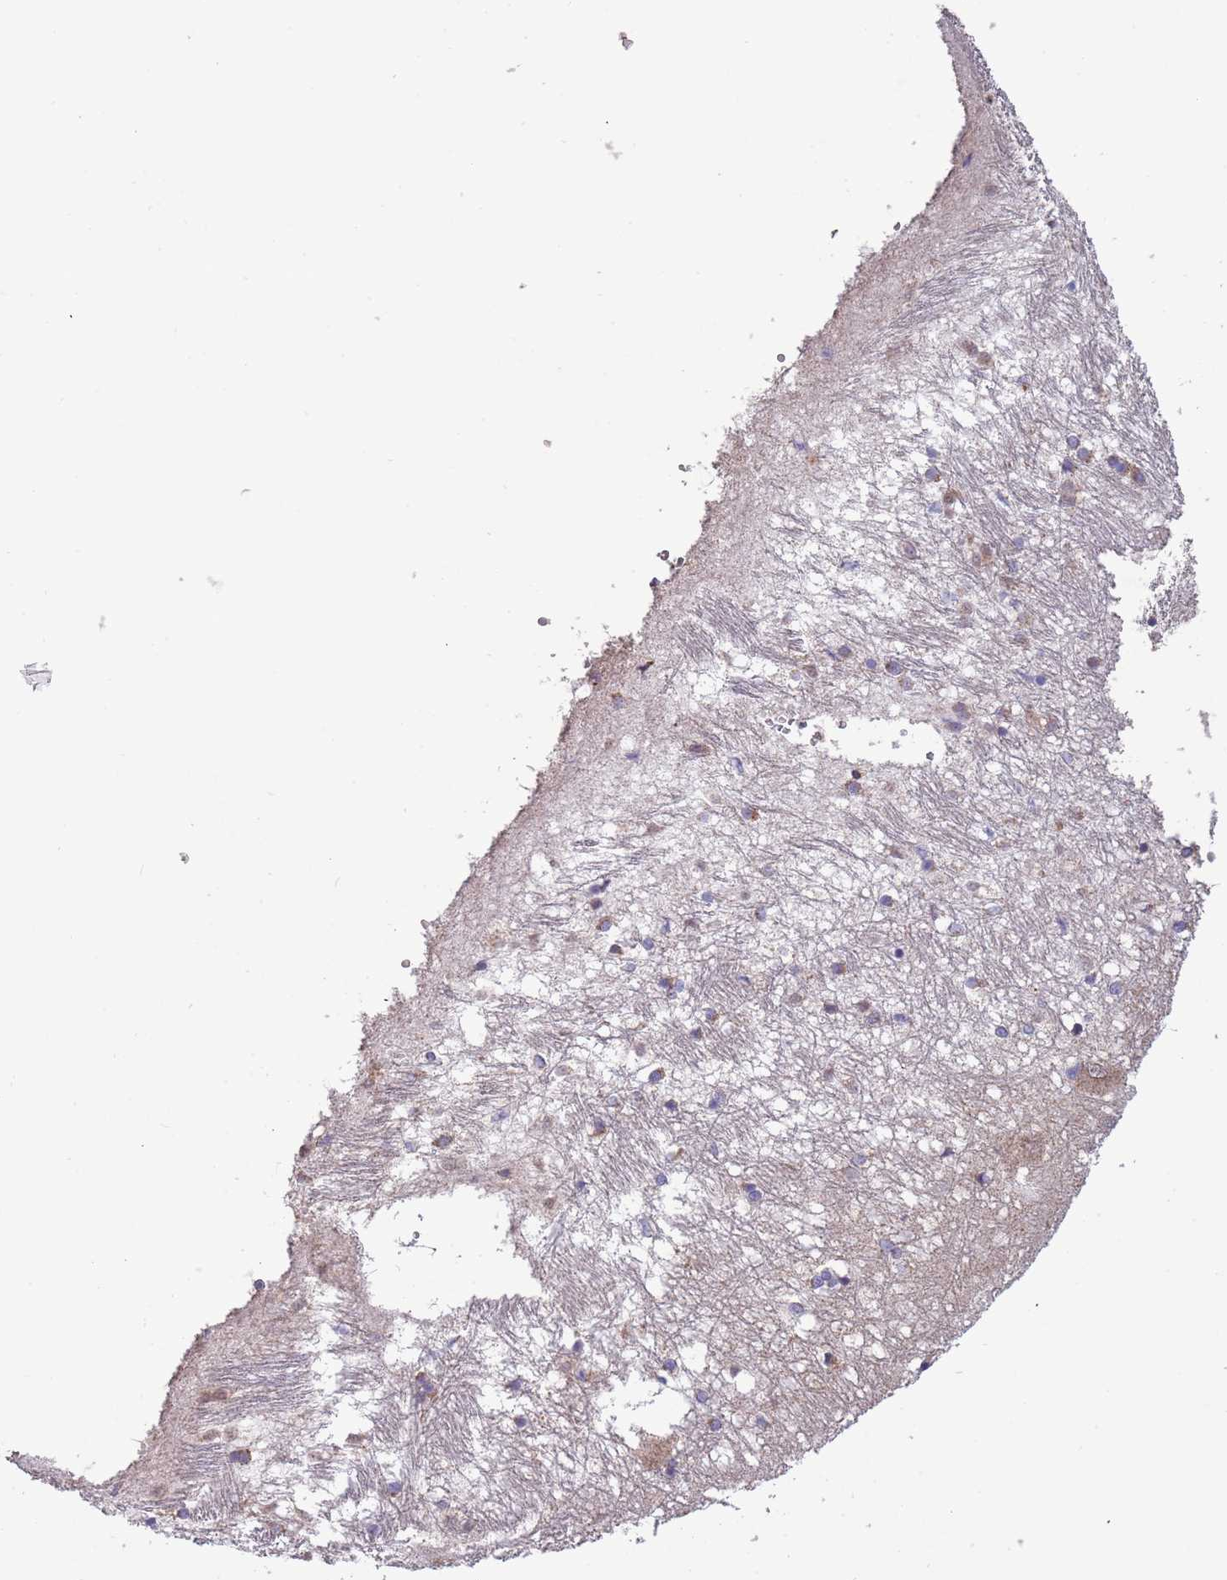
{"staining": {"intensity": "negative", "quantity": "none", "location": "none"}, "tissue": "caudate", "cell_type": "Glial cells", "image_type": "normal", "snomed": [{"axis": "morphology", "description": "Normal tissue, NOS"}, {"axis": "topography", "description": "Lateral ventricle wall"}], "caption": "DAB (3,3'-diaminobenzidine) immunohistochemical staining of unremarkable human caudate shows no significant staining in glial cells. Brightfield microscopy of immunohistochemistry stained with DAB (3,3'-diaminobenzidine) (brown) and hematoxylin (blue), captured at high magnification.", "gene": "IRS4", "patient": {"sex": "male", "age": 37}}